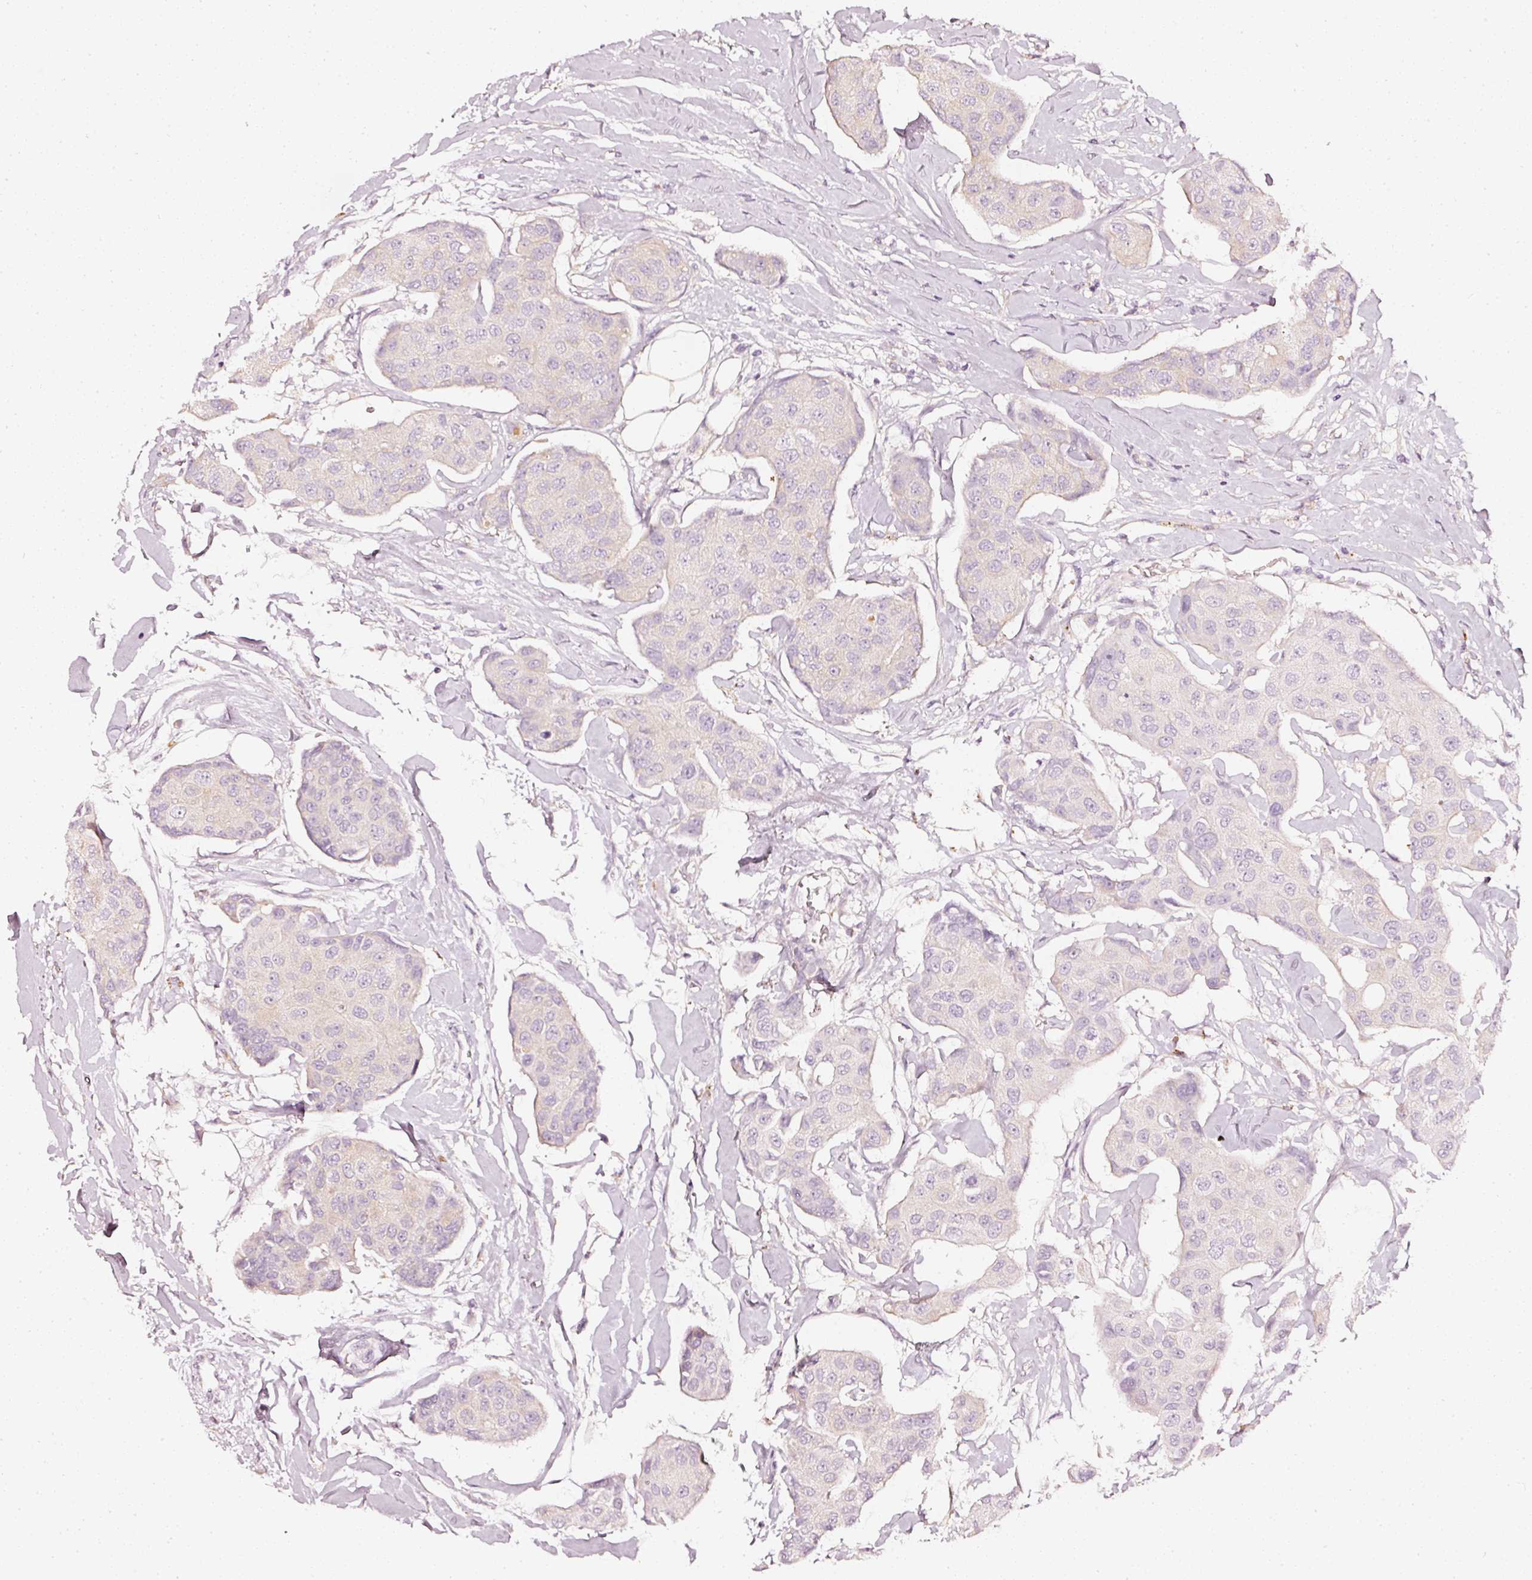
{"staining": {"intensity": "negative", "quantity": "none", "location": "none"}, "tissue": "breast cancer", "cell_type": "Tumor cells", "image_type": "cancer", "snomed": [{"axis": "morphology", "description": "Duct carcinoma"}, {"axis": "topography", "description": "Breast"}, {"axis": "topography", "description": "Lymph node"}], "caption": "Human invasive ductal carcinoma (breast) stained for a protein using IHC reveals no expression in tumor cells.", "gene": "CNP", "patient": {"sex": "female", "age": 80}}